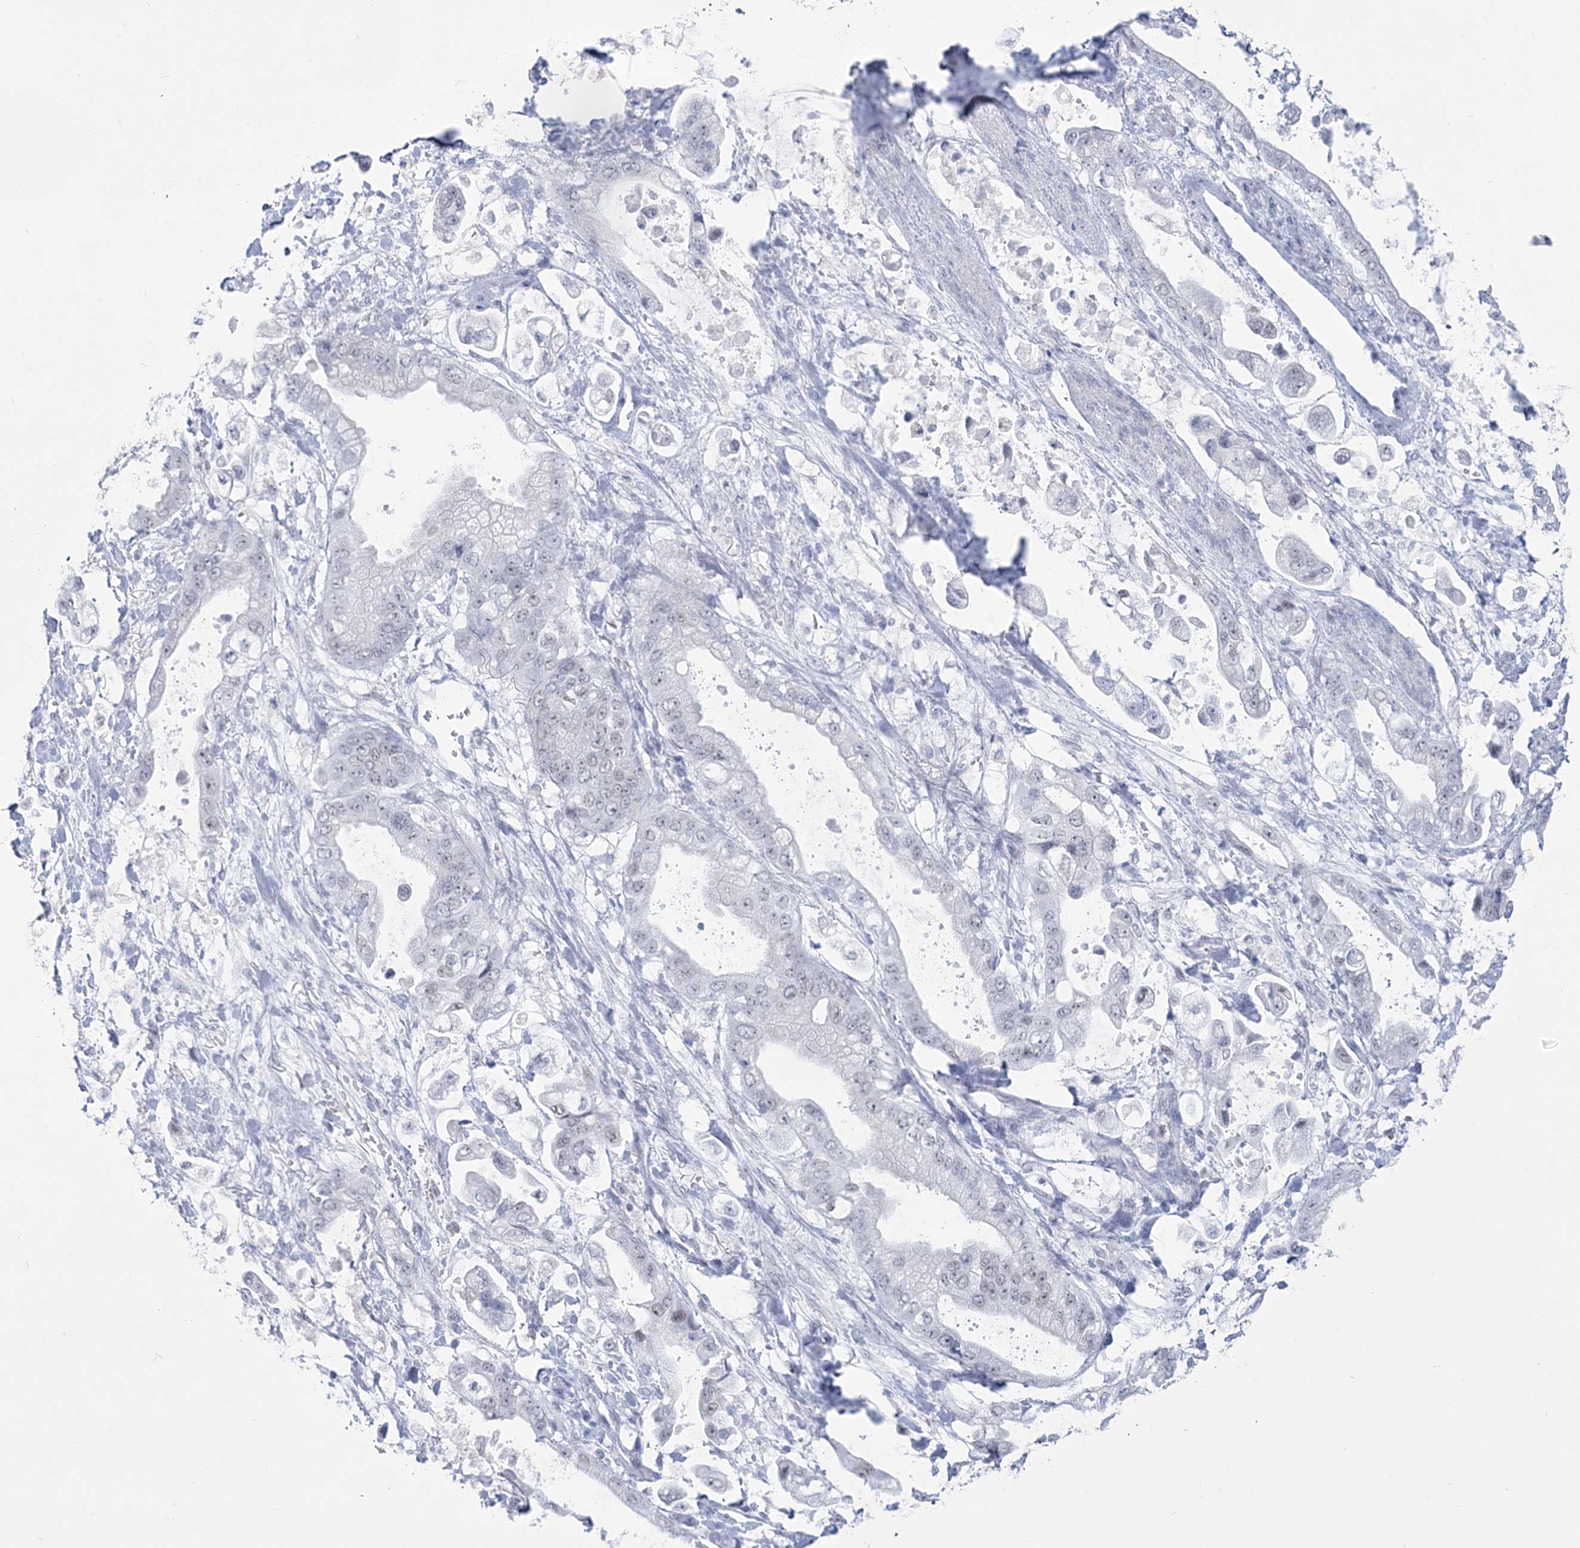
{"staining": {"intensity": "weak", "quantity": "<25%", "location": "nuclear"}, "tissue": "stomach cancer", "cell_type": "Tumor cells", "image_type": "cancer", "snomed": [{"axis": "morphology", "description": "Adenocarcinoma, NOS"}, {"axis": "topography", "description": "Stomach"}], "caption": "Immunohistochemistry (IHC) of stomach cancer displays no positivity in tumor cells. (DAB immunohistochemistry (IHC) visualized using brightfield microscopy, high magnification).", "gene": "ZNF843", "patient": {"sex": "male", "age": 62}}